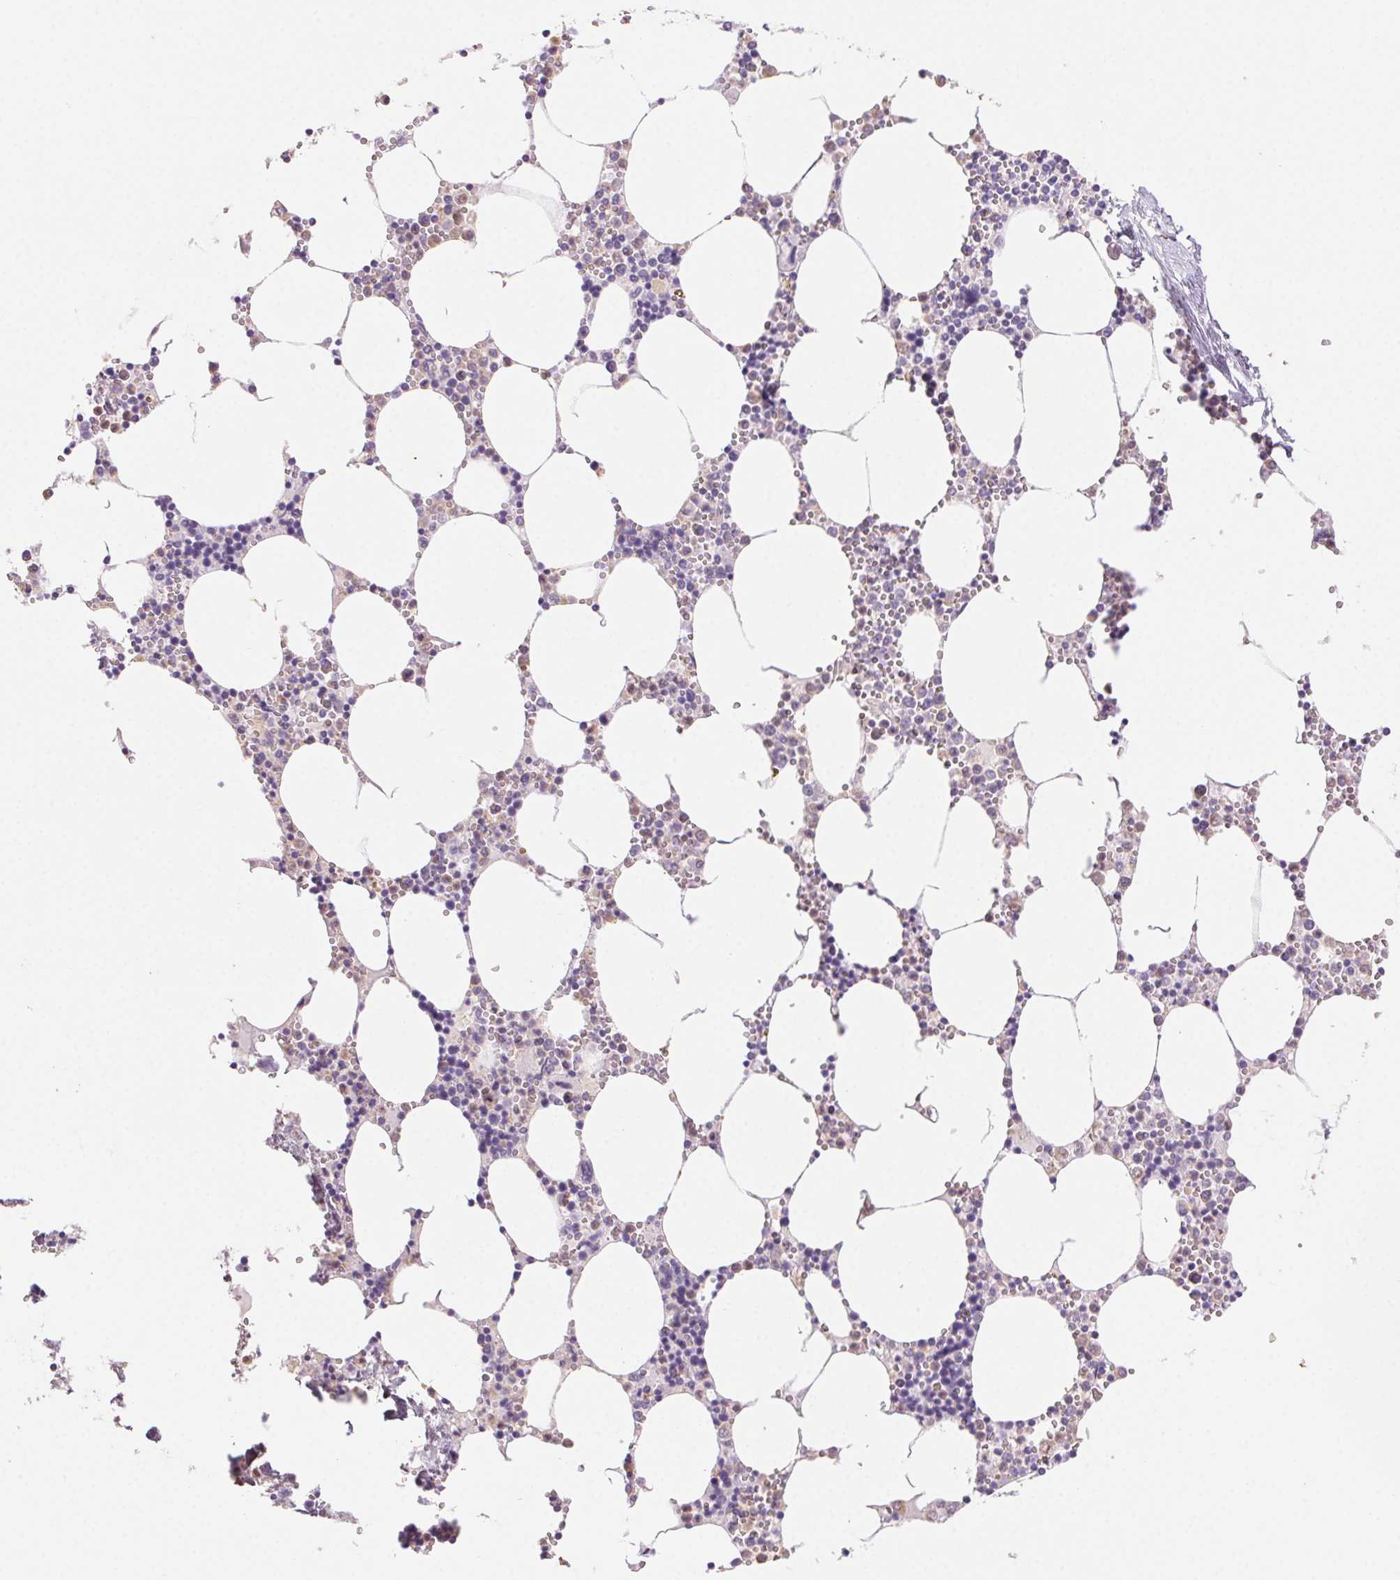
{"staining": {"intensity": "negative", "quantity": "none", "location": "none"}, "tissue": "bone marrow", "cell_type": "Hematopoietic cells", "image_type": "normal", "snomed": [{"axis": "morphology", "description": "Normal tissue, NOS"}, {"axis": "topography", "description": "Bone marrow"}], "caption": "High power microscopy image of an immunohistochemistry (IHC) histopathology image of unremarkable bone marrow, revealing no significant expression in hematopoietic cells.", "gene": "GPX8", "patient": {"sex": "male", "age": 54}}